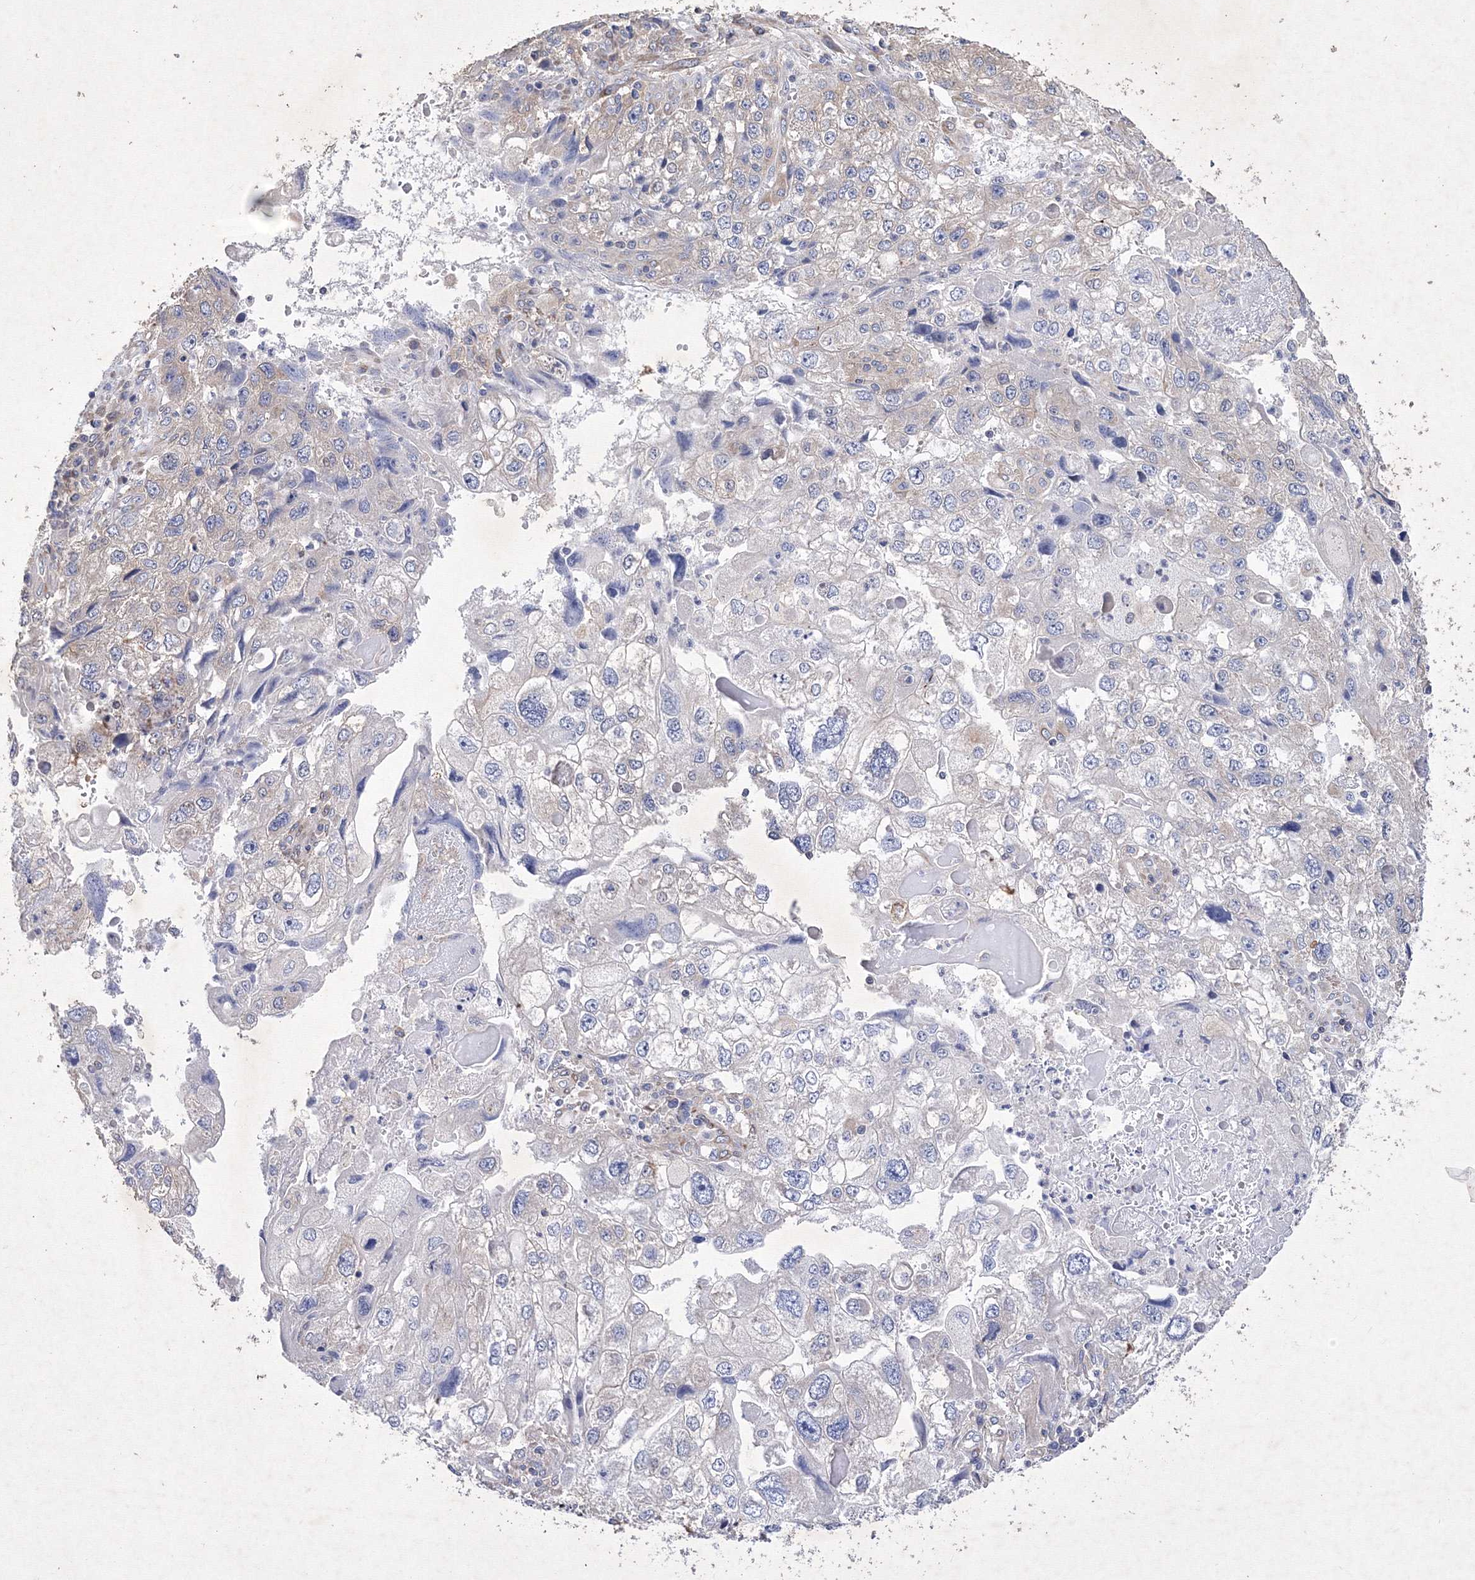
{"staining": {"intensity": "negative", "quantity": "none", "location": "none"}, "tissue": "endometrial cancer", "cell_type": "Tumor cells", "image_type": "cancer", "snomed": [{"axis": "morphology", "description": "Adenocarcinoma, NOS"}, {"axis": "topography", "description": "Endometrium"}], "caption": "Protein analysis of adenocarcinoma (endometrial) displays no significant positivity in tumor cells.", "gene": "SNX18", "patient": {"sex": "female", "age": 49}}